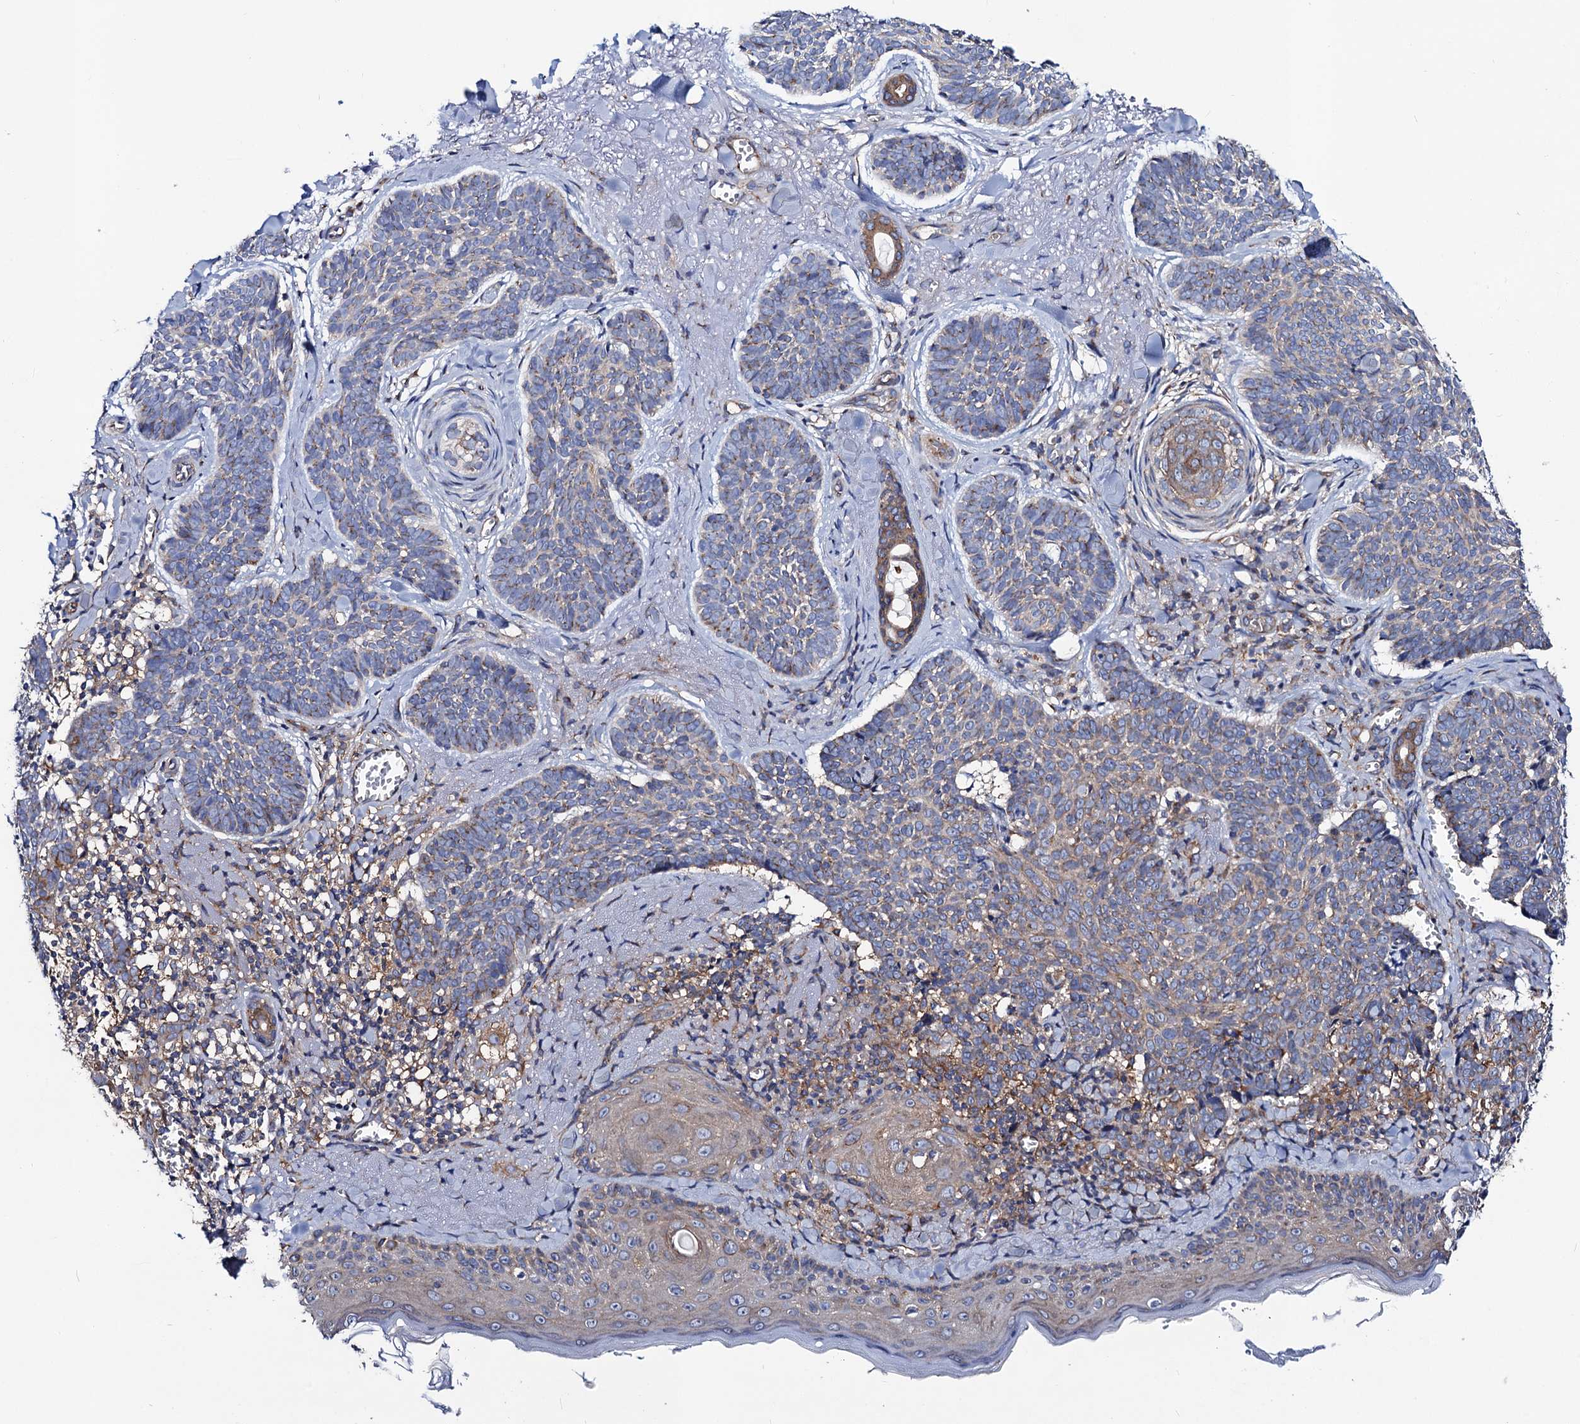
{"staining": {"intensity": "negative", "quantity": "none", "location": "none"}, "tissue": "skin cancer", "cell_type": "Tumor cells", "image_type": "cancer", "snomed": [{"axis": "morphology", "description": "Basal cell carcinoma"}, {"axis": "topography", "description": "Skin"}], "caption": "Tumor cells are negative for brown protein staining in skin cancer (basal cell carcinoma). (DAB IHC, high magnification).", "gene": "DYDC1", "patient": {"sex": "female", "age": 74}}